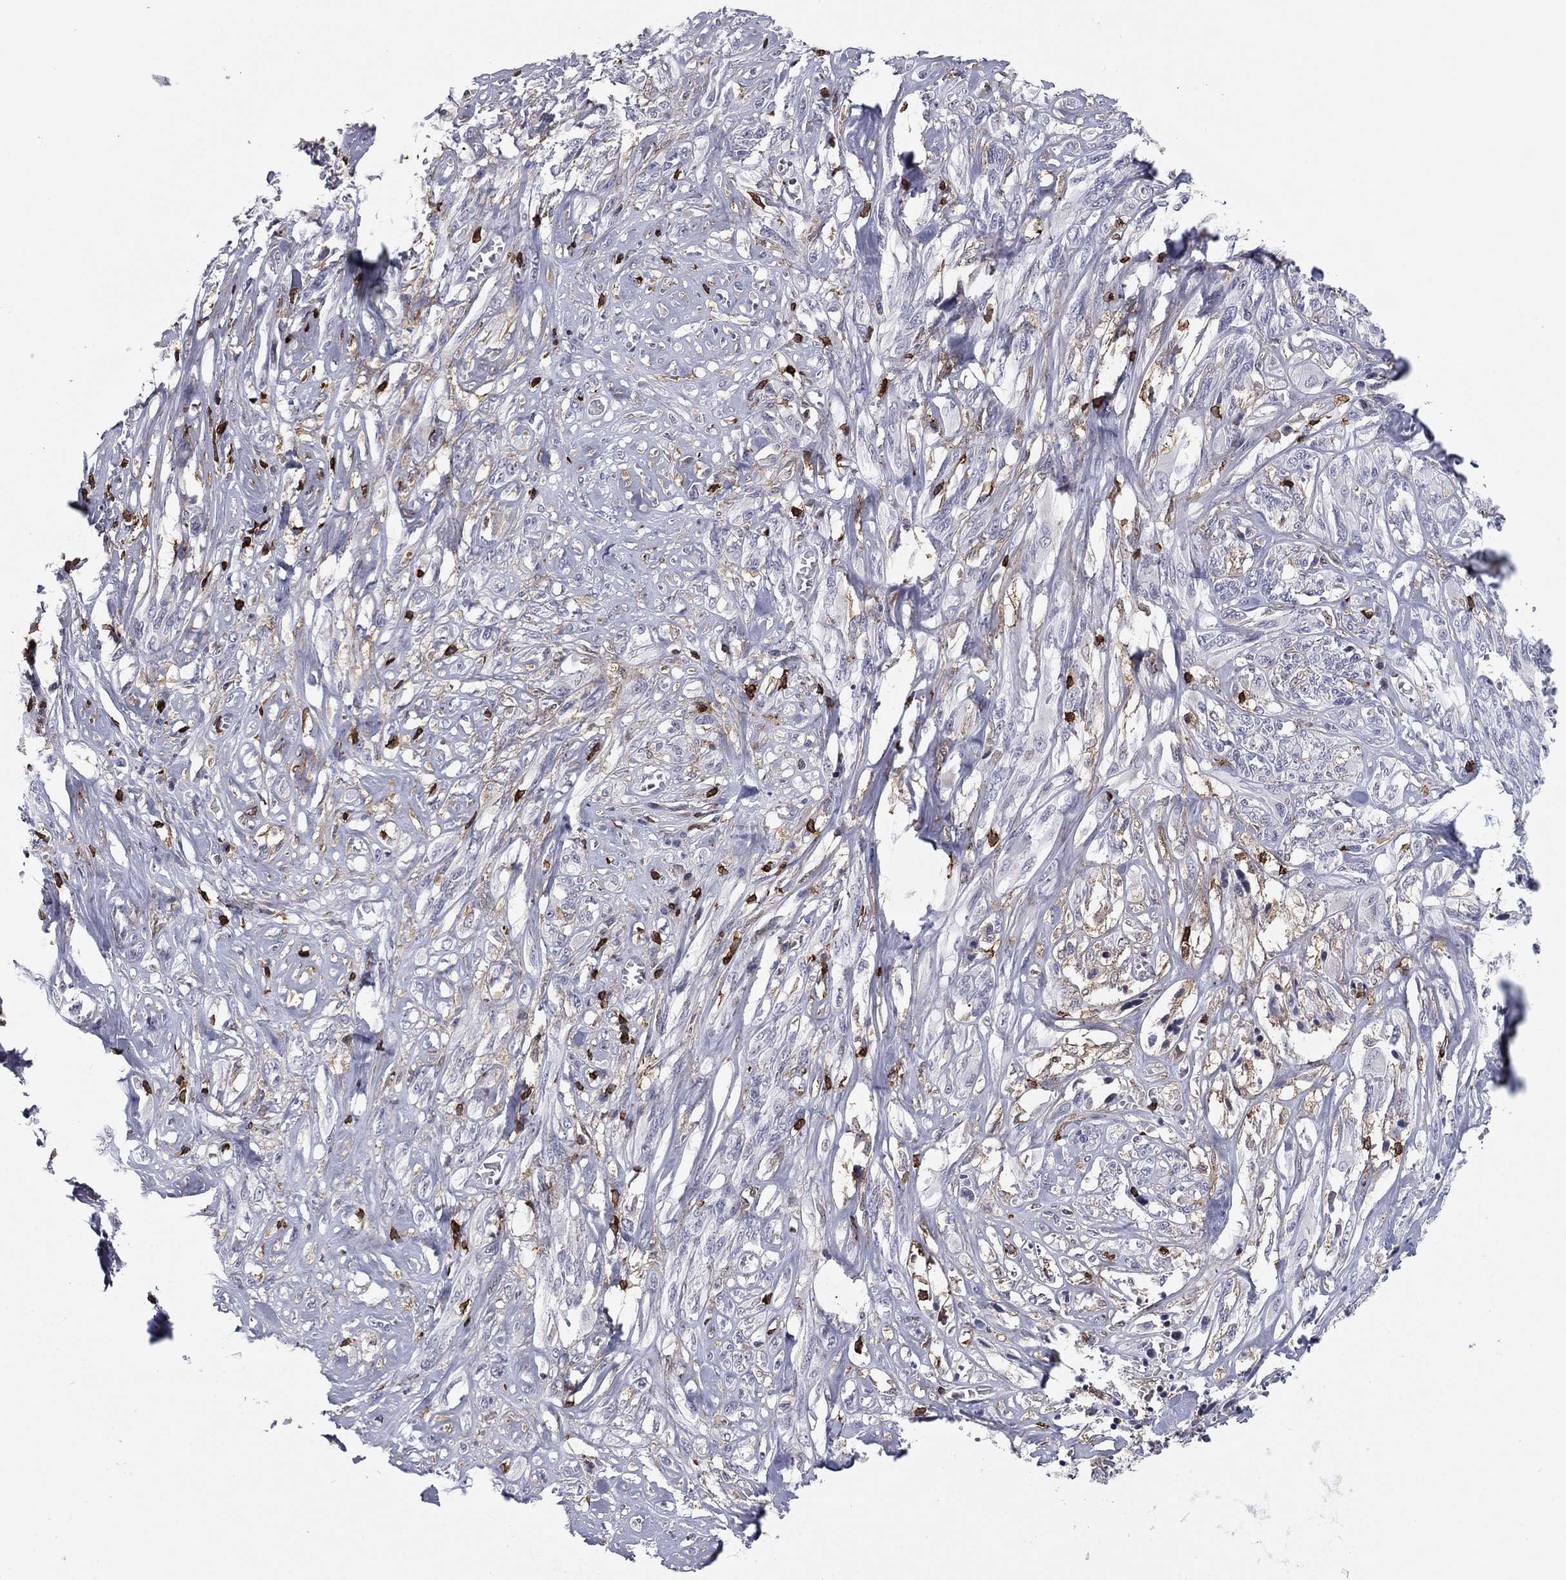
{"staining": {"intensity": "negative", "quantity": "none", "location": "none"}, "tissue": "melanoma", "cell_type": "Tumor cells", "image_type": "cancer", "snomed": [{"axis": "morphology", "description": "Malignant melanoma, NOS"}, {"axis": "topography", "description": "Skin"}], "caption": "Tumor cells show no significant protein positivity in melanoma.", "gene": "ARHGAP27", "patient": {"sex": "female", "age": 91}}